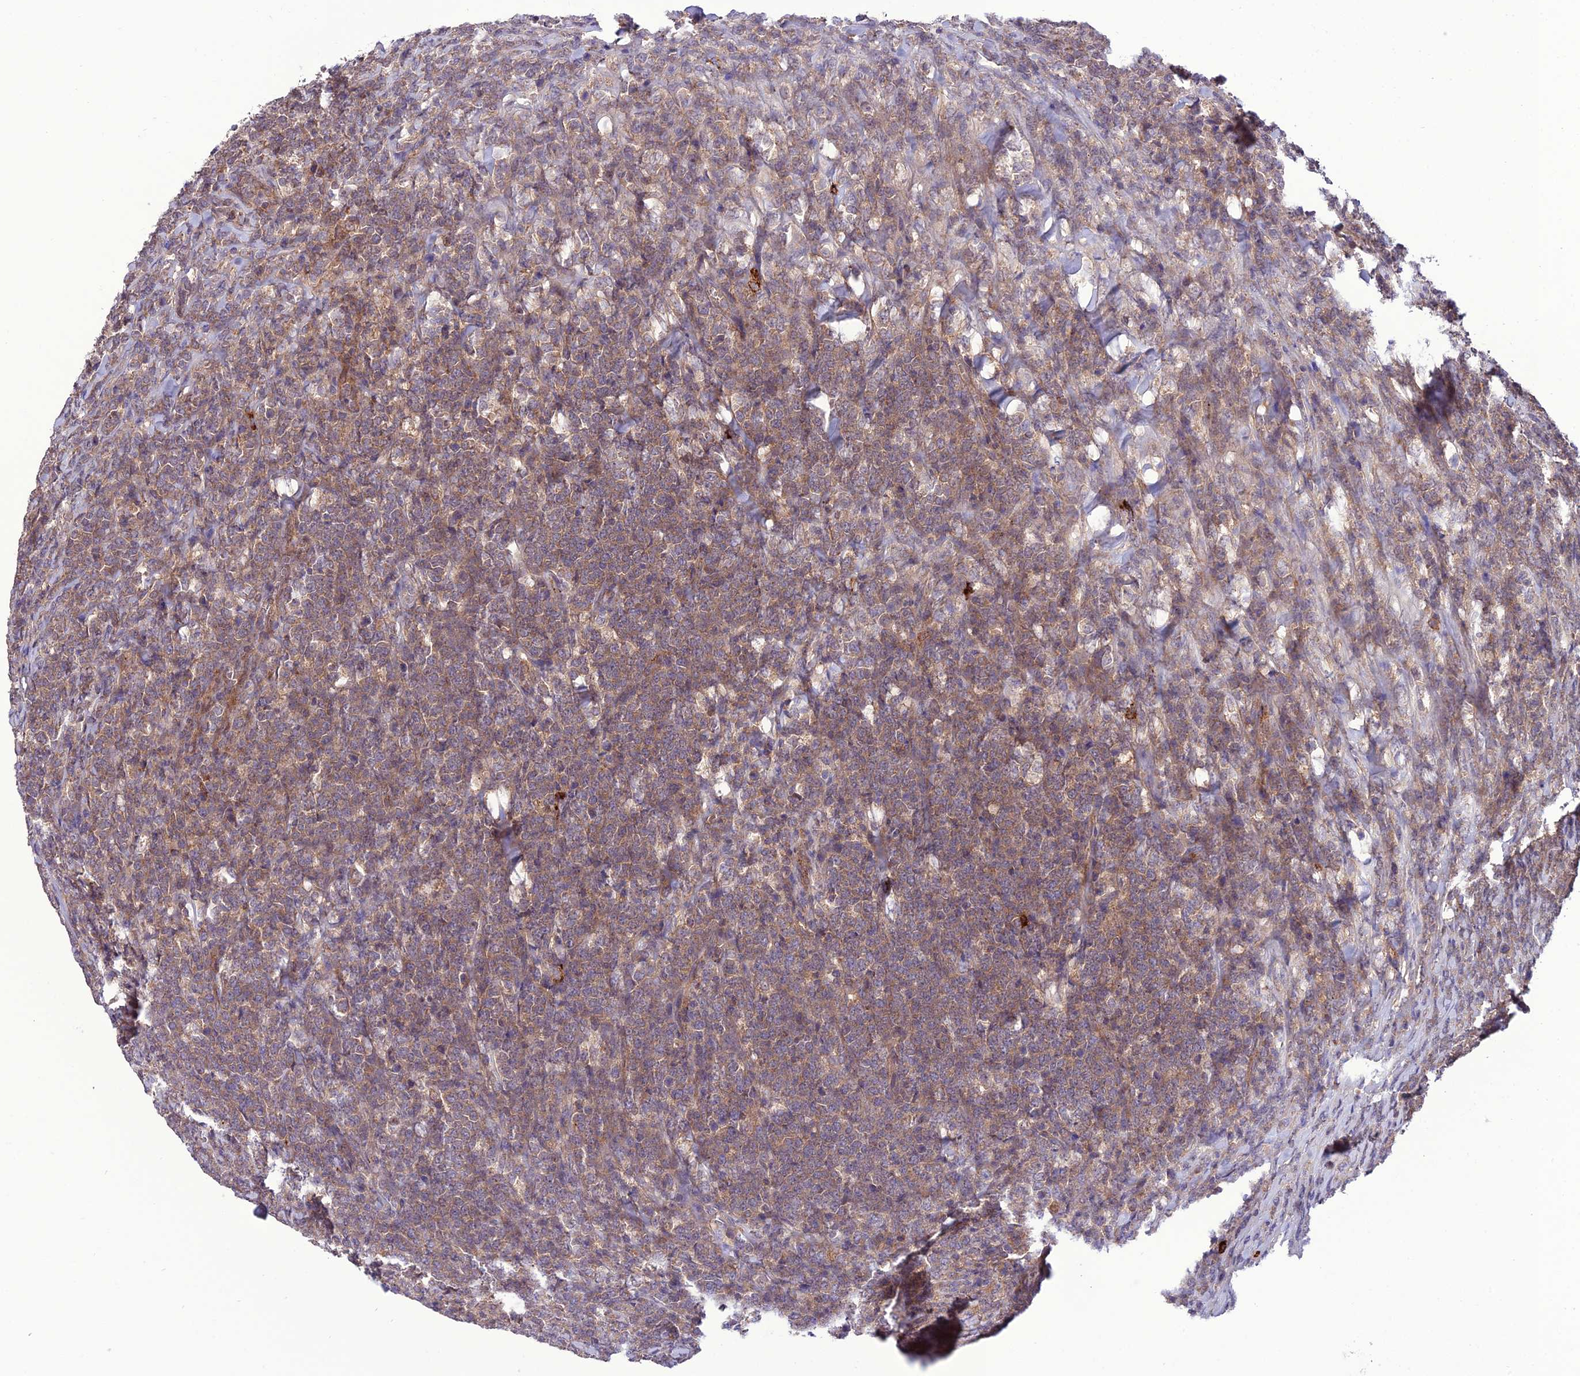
{"staining": {"intensity": "weak", "quantity": ">75%", "location": "cytoplasmic/membranous"}, "tissue": "lymphoma", "cell_type": "Tumor cells", "image_type": "cancer", "snomed": [{"axis": "morphology", "description": "Malignant lymphoma, non-Hodgkin's type, High grade"}, {"axis": "topography", "description": "Small intestine"}], "caption": "IHC micrograph of neoplastic tissue: human lymphoma stained using immunohistochemistry (IHC) reveals low levels of weak protein expression localized specifically in the cytoplasmic/membranous of tumor cells, appearing as a cytoplasmic/membranous brown color.", "gene": "PPIL3", "patient": {"sex": "male", "age": 8}}